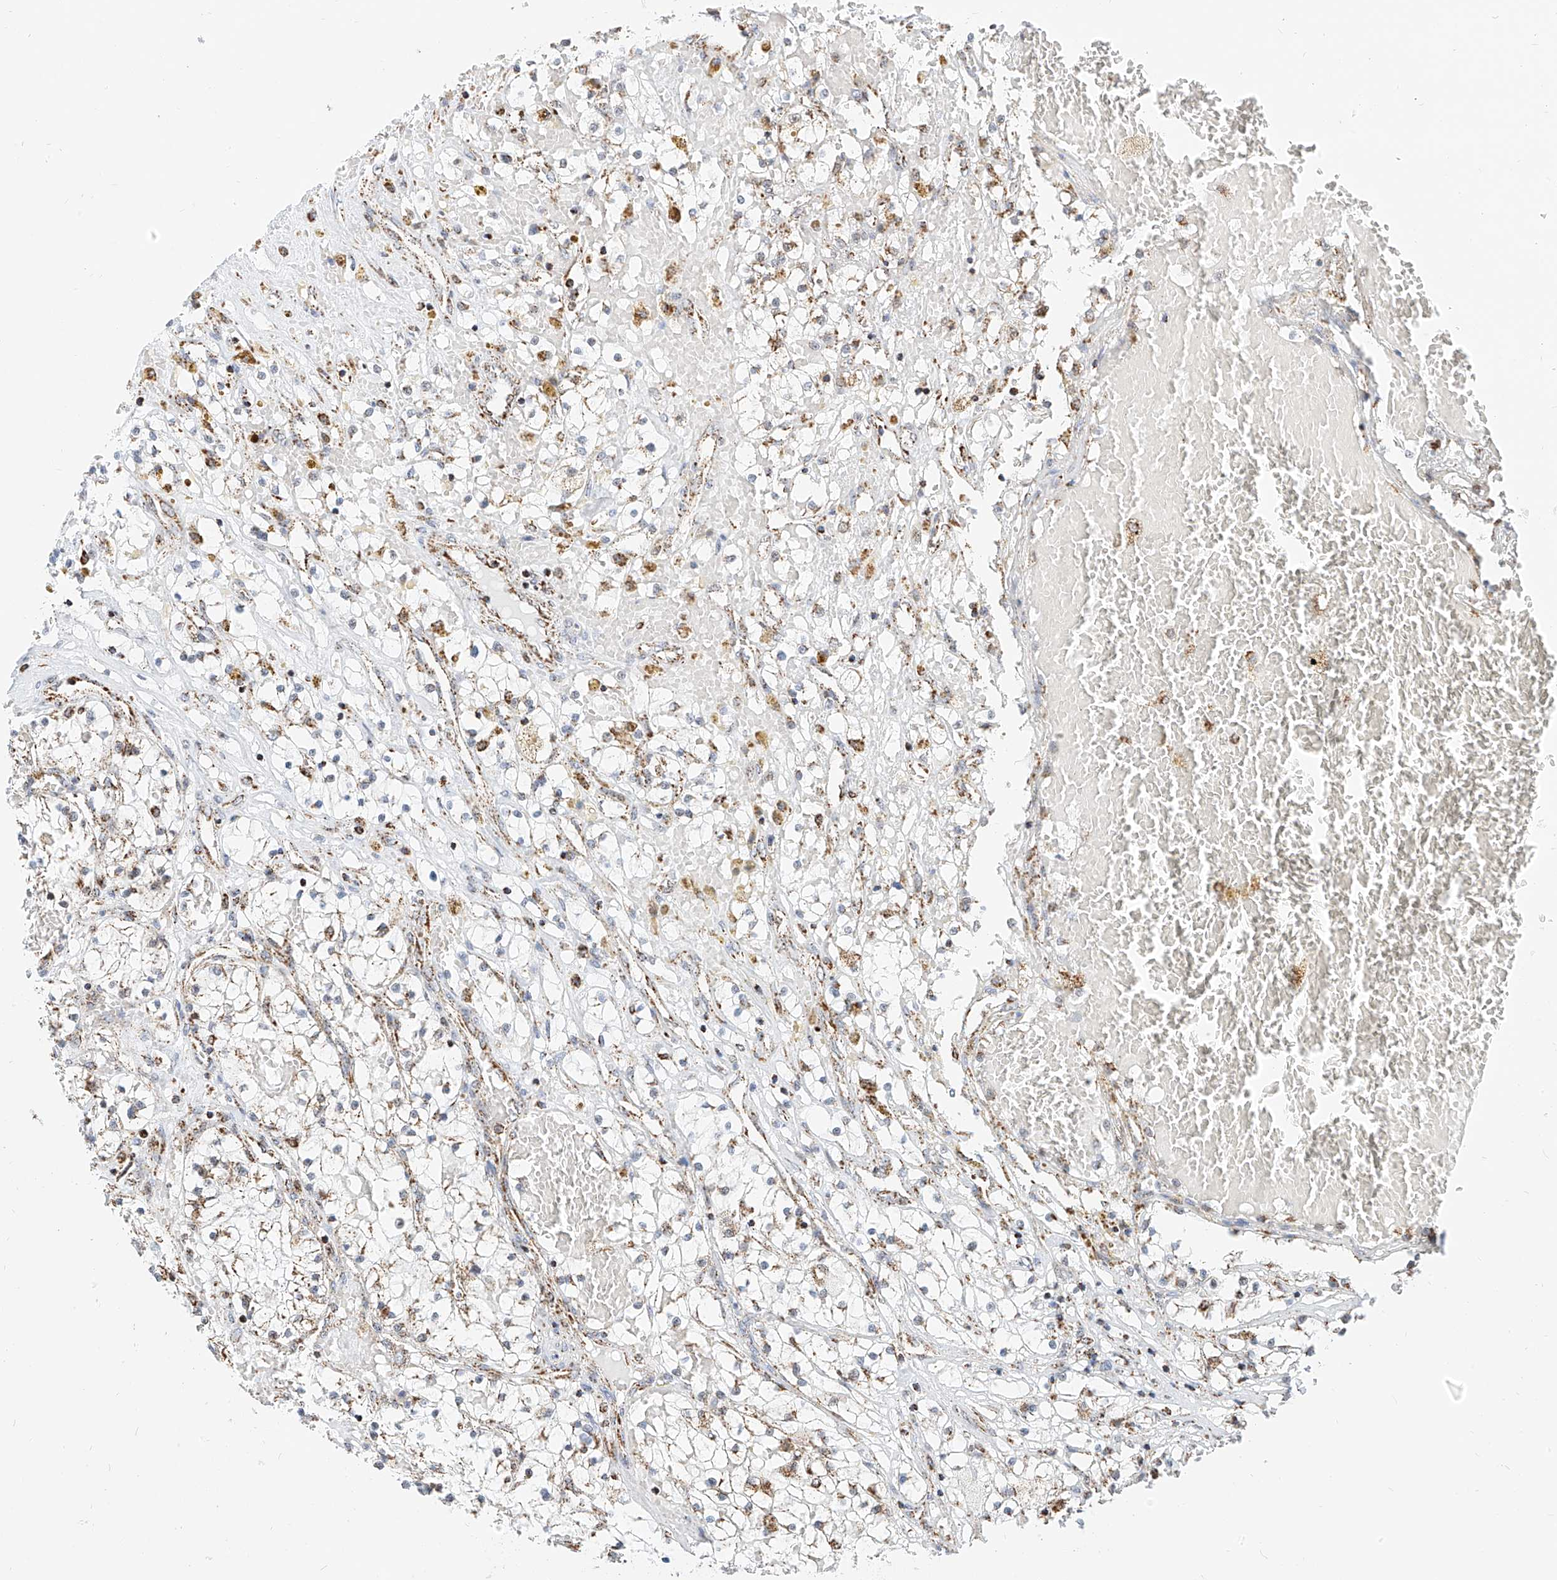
{"staining": {"intensity": "weak", "quantity": "25%-75%", "location": "cytoplasmic/membranous"}, "tissue": "renal cancer", "cell_type": "Tumor cells", "image_type": "cancer", "snomed": [{"axis": "morphology", "description": "Normal tissue, NOS"}, {"axis": "morphology", "description": "Adenocarcinoma, NOS"}, {"axis": "topography", "description": "Kidney"}], "caption": "Human renal cancer (adenocarcinoma) stained with a protein marker demonstrates weak staining in tumor cells.", "gene": "NALCN", "patient": {"sex": "male", "age": 68}}